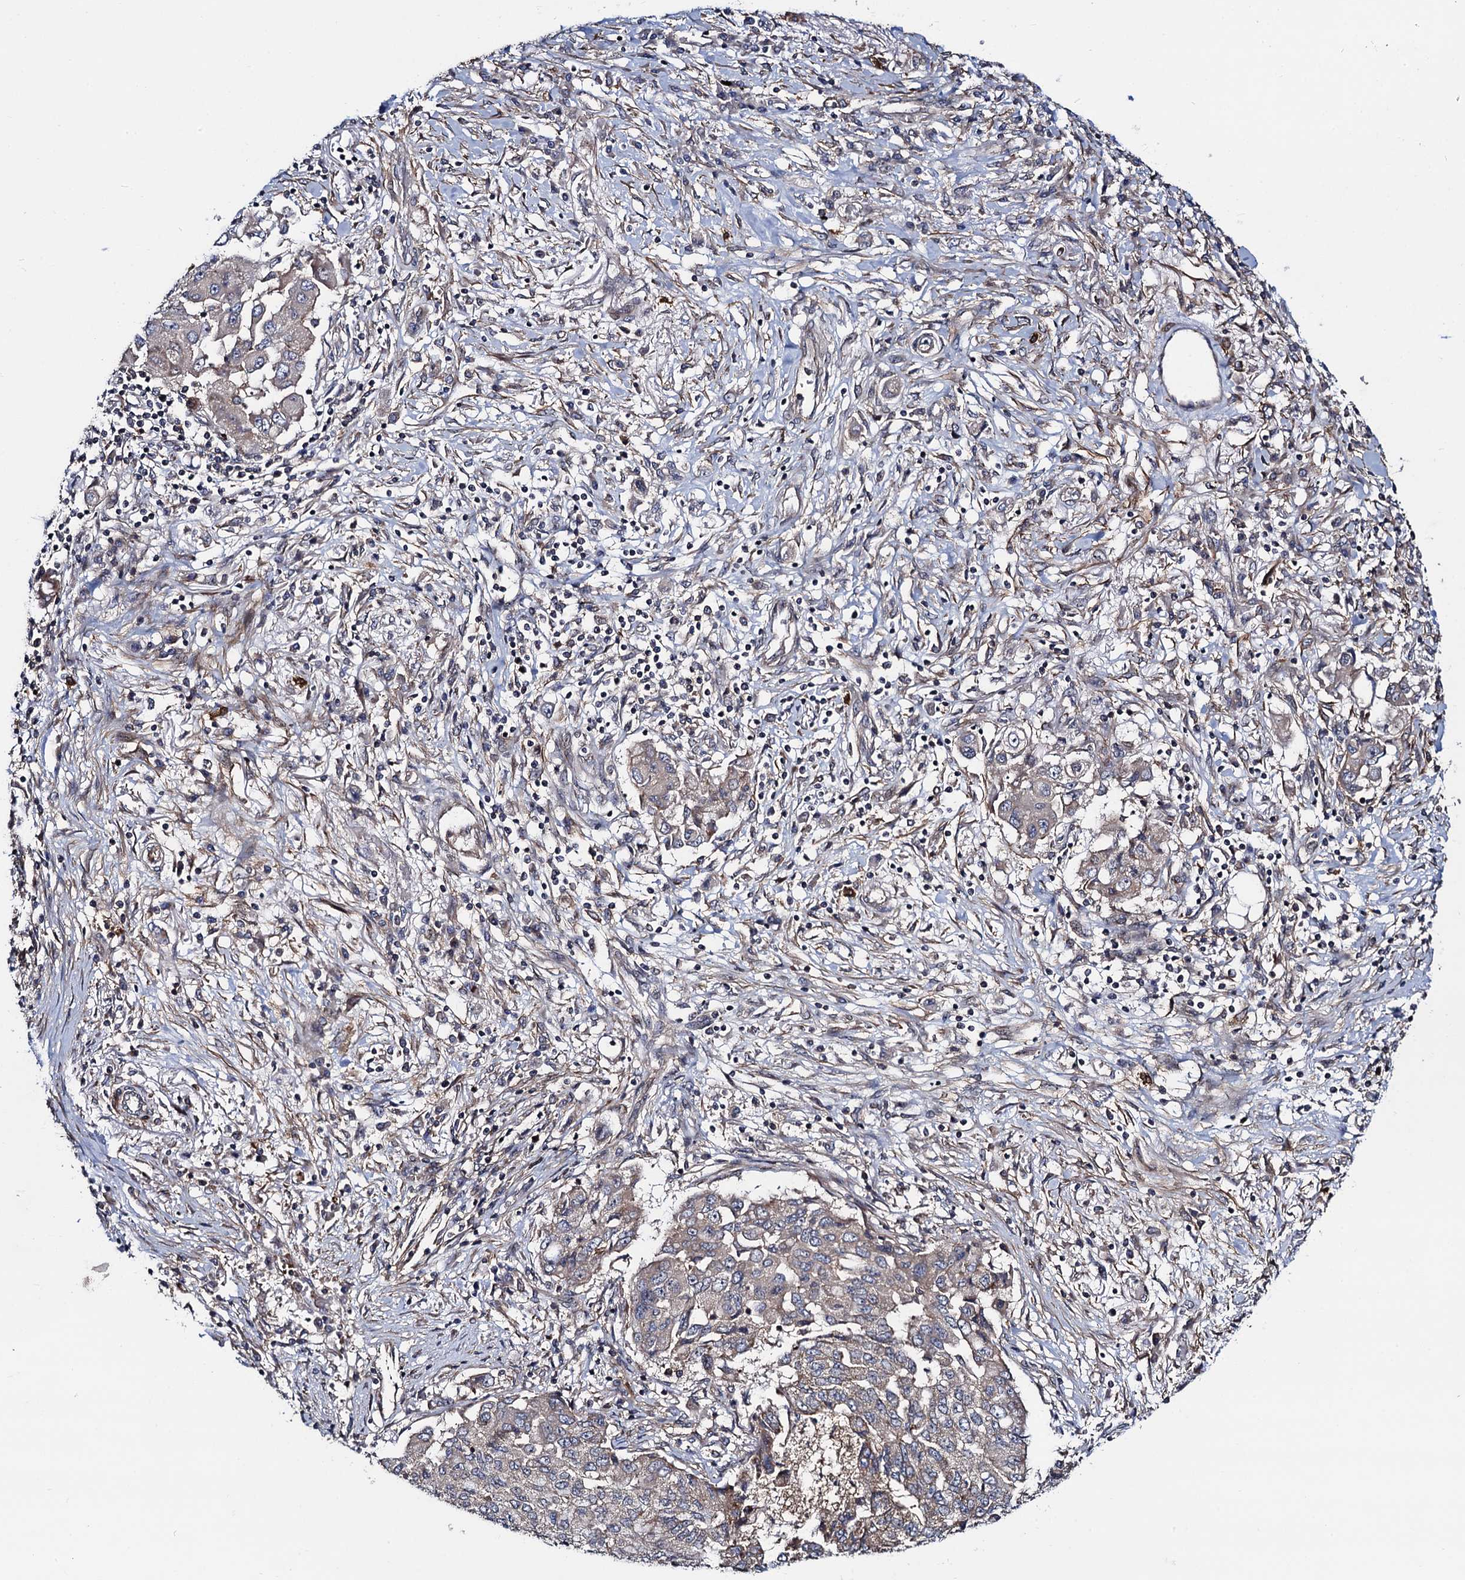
{"staining": {"intensity": "negative", "quantity": "none", "location": "none"}, "tissue": "lung cancer", "cell_type": "Tumor cells", "image_type": "cancer", "snomed": [{"axis": "morphology", "description": "Squamous cell carcinoma, NOS"}, {"axis": "topography", "description": "Lung"}], "caption": "This is an immunohistochemistry image of human squamous cell carcinoma (lung). There is no staining in tumor cells.", "gene": "KXD1", "patient": {"sex": "male", "age": 74}}